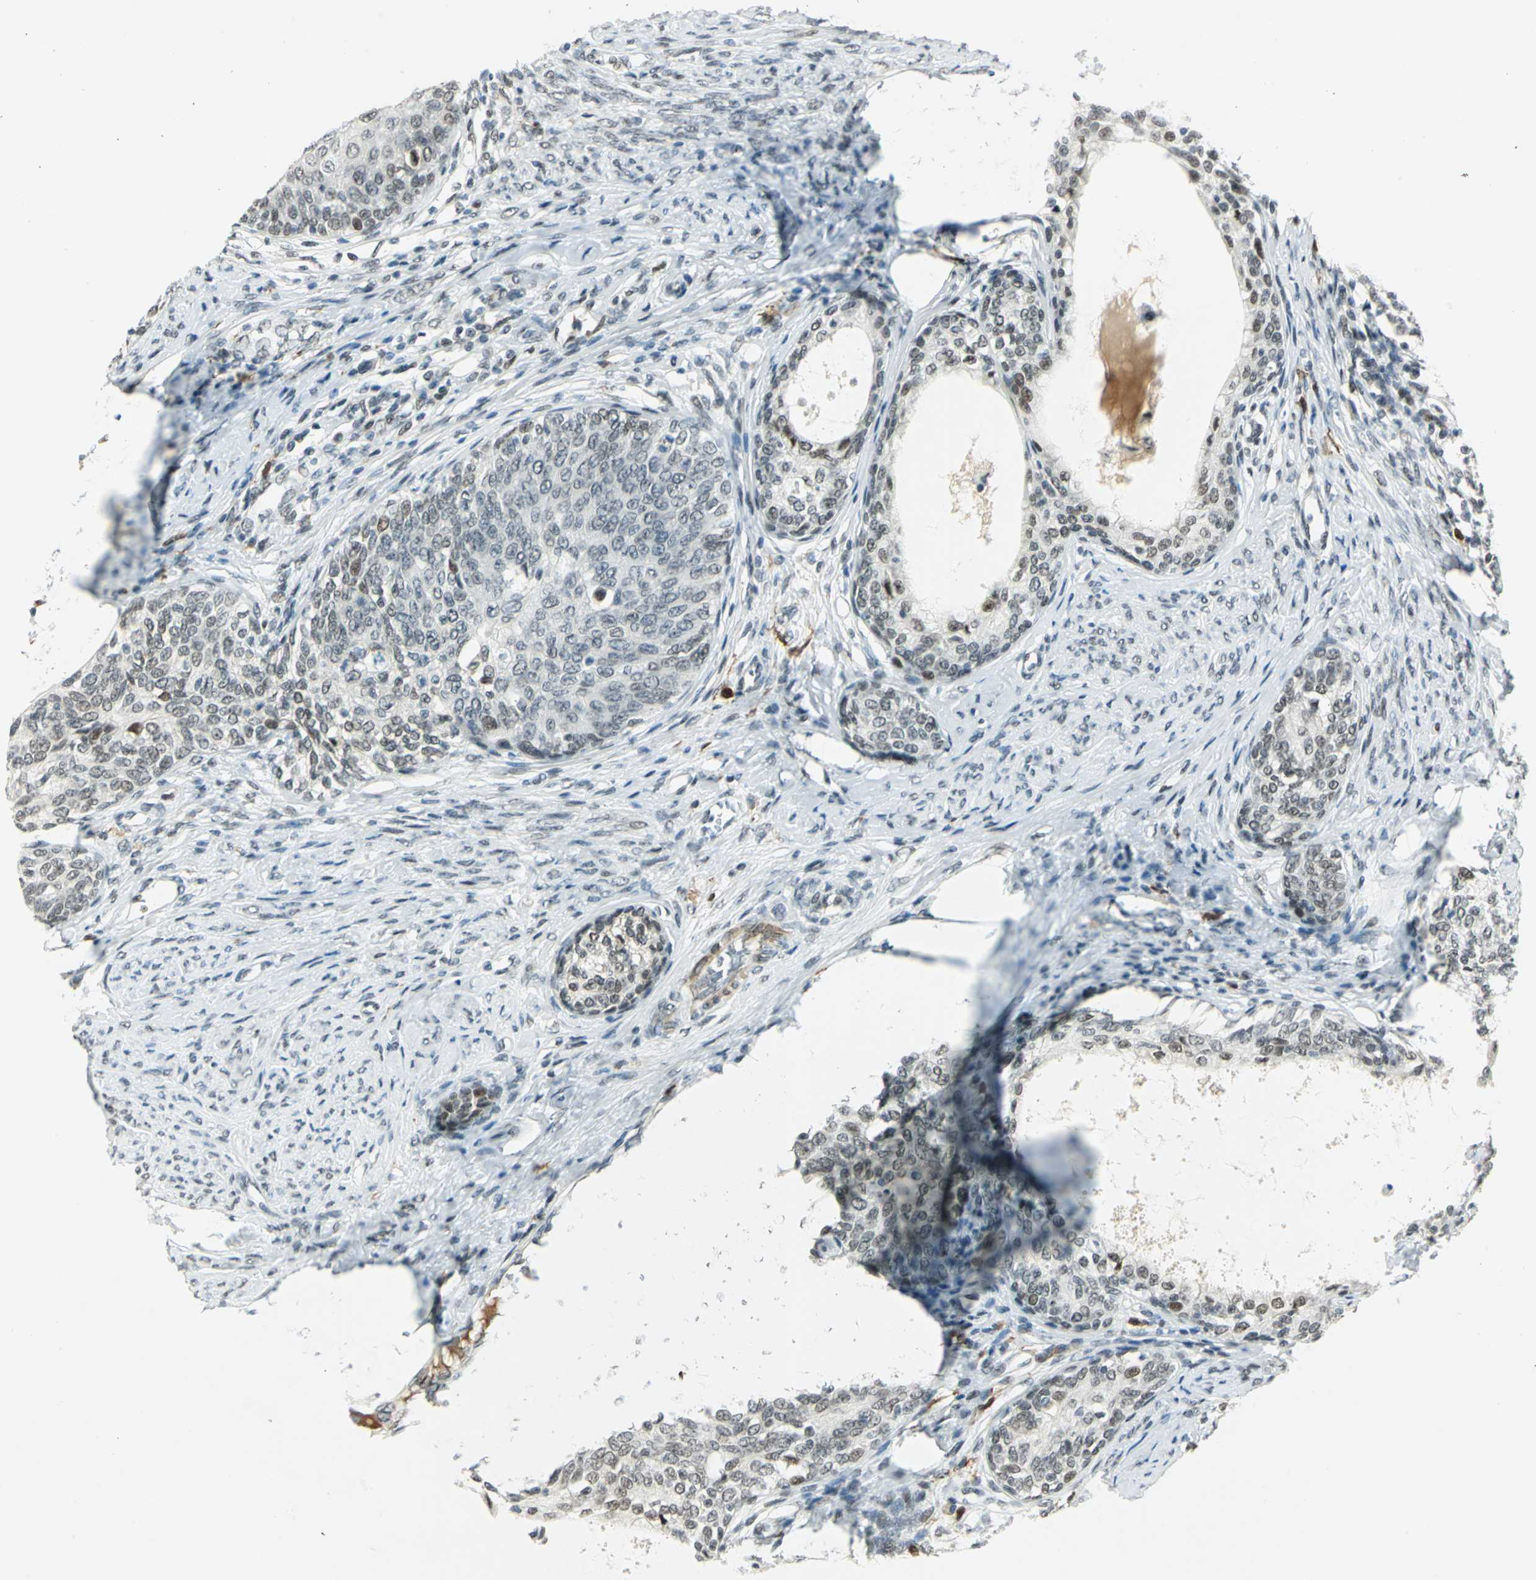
{"staining": {"intensity": "weak", "quantity": "<25%", "location": "nuclear"}, "tissue": "cervical cancer", "cell_type": "Tumor cells", "image_type": "cancer", "snomed": [{"axis": "morphology", "description": "Squamous cell carcinoma, NOS"}, {"axis": "morphology", "description": "Adenocarcinoma, NOS"}, {"axis": "topography", "description": "Cervix"}], "caption": "A high-resolution histopathology image shows immunohistochemistry (IHC) staining of adenocarcinoma (cervical), which demonstrates no significant positivity in tumor cells.", "gene": "MTMR10", "patient": {"sex": "female", "age": 52}}